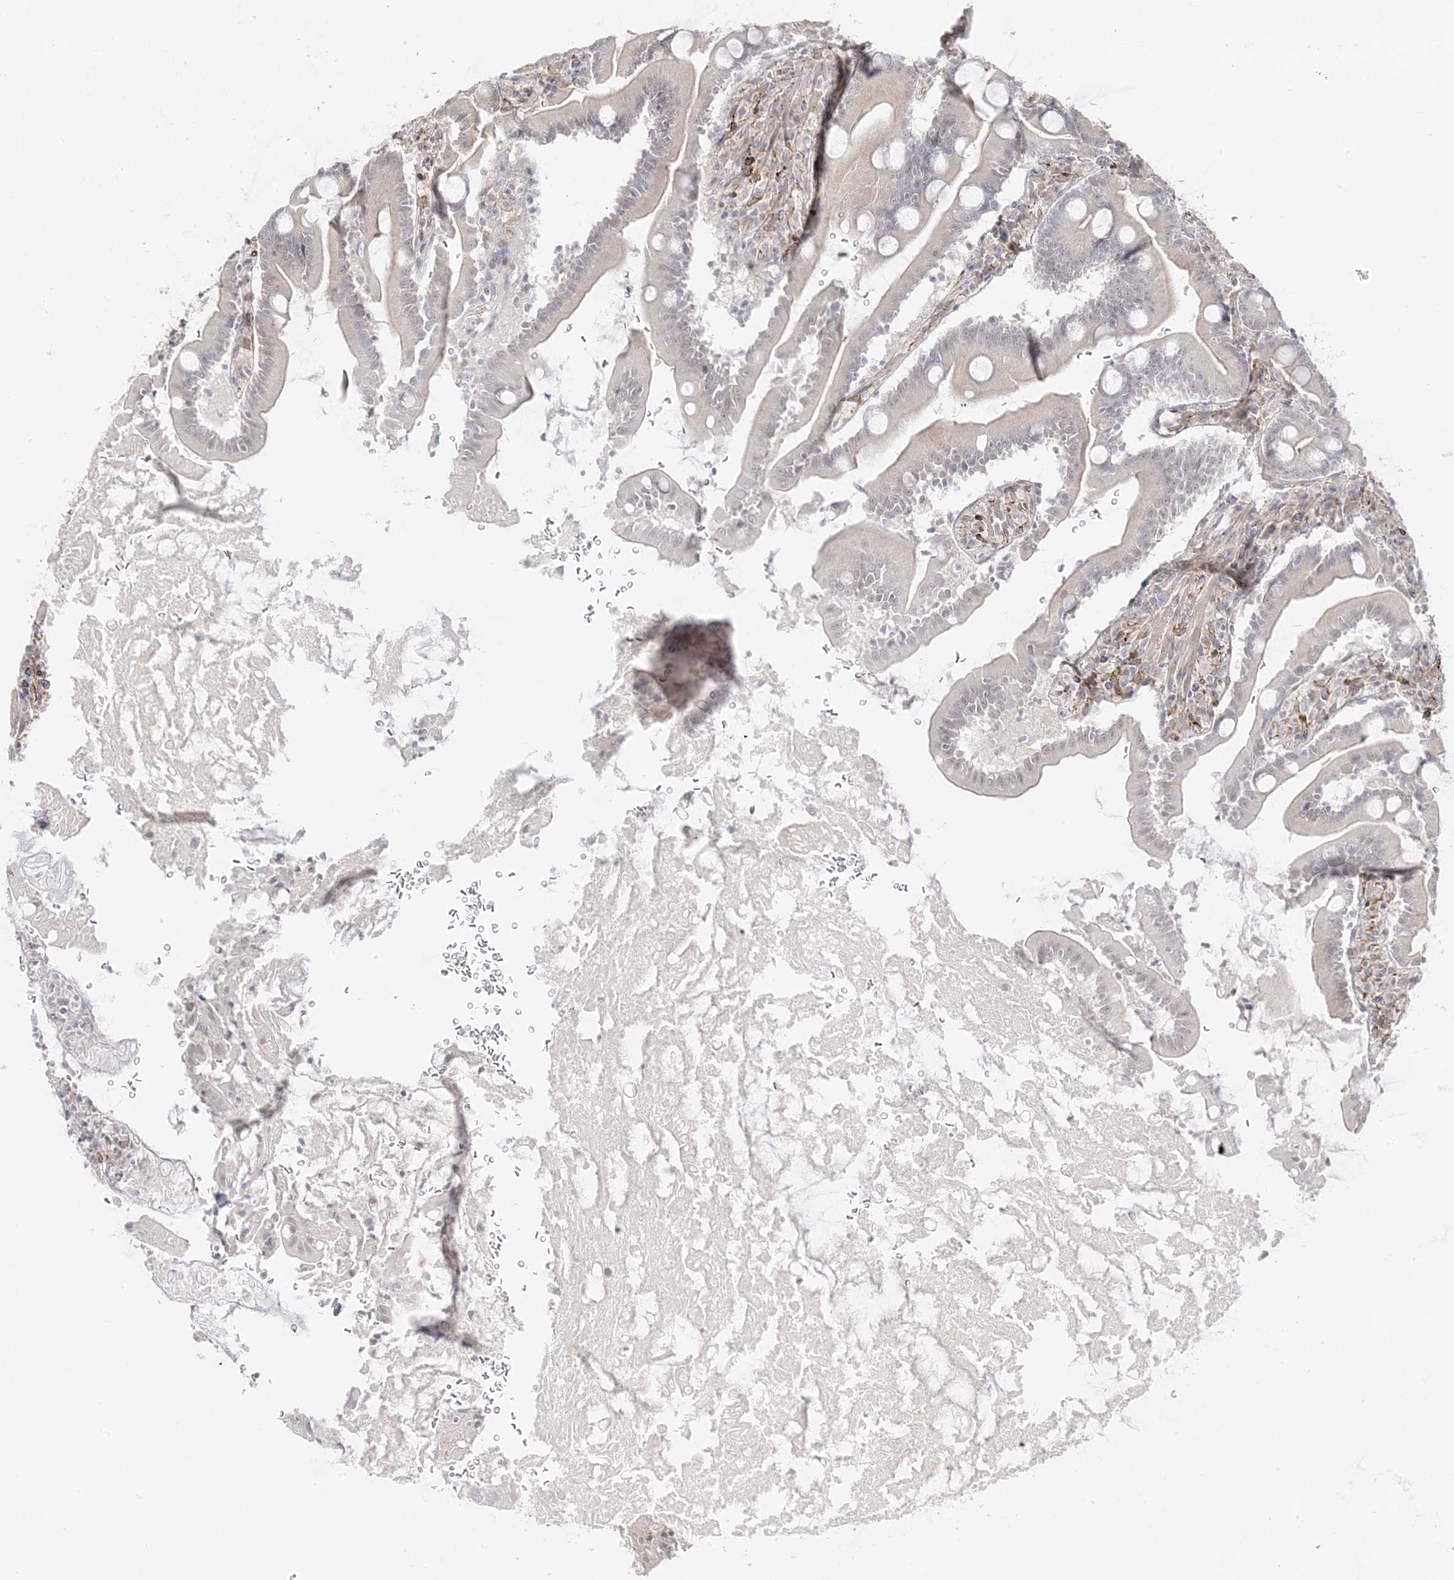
{"staining": {"intensity": "moderate", "quantity": "25%-75%", "location": "cytoplasmic/membranous"}, "tissue": "duodenum", "cell_type": "Glandular cells", "image_type": "normal", "snomed": [{"axis": "morphology", "description": "Normal tissue, NOS"}, {"axis": "topography", "description": "Duodenum"}], "caption": "Glandular cells show medium levels of moderate cytoplasmic/membranous expression in approximately 25%-75% of cells in unremarkable human duodenum. (Brightfield microscopy of DAB IHC at high magnification).", "gene": "C2CD2", "patient": {"sex": "male", "age": 35}}